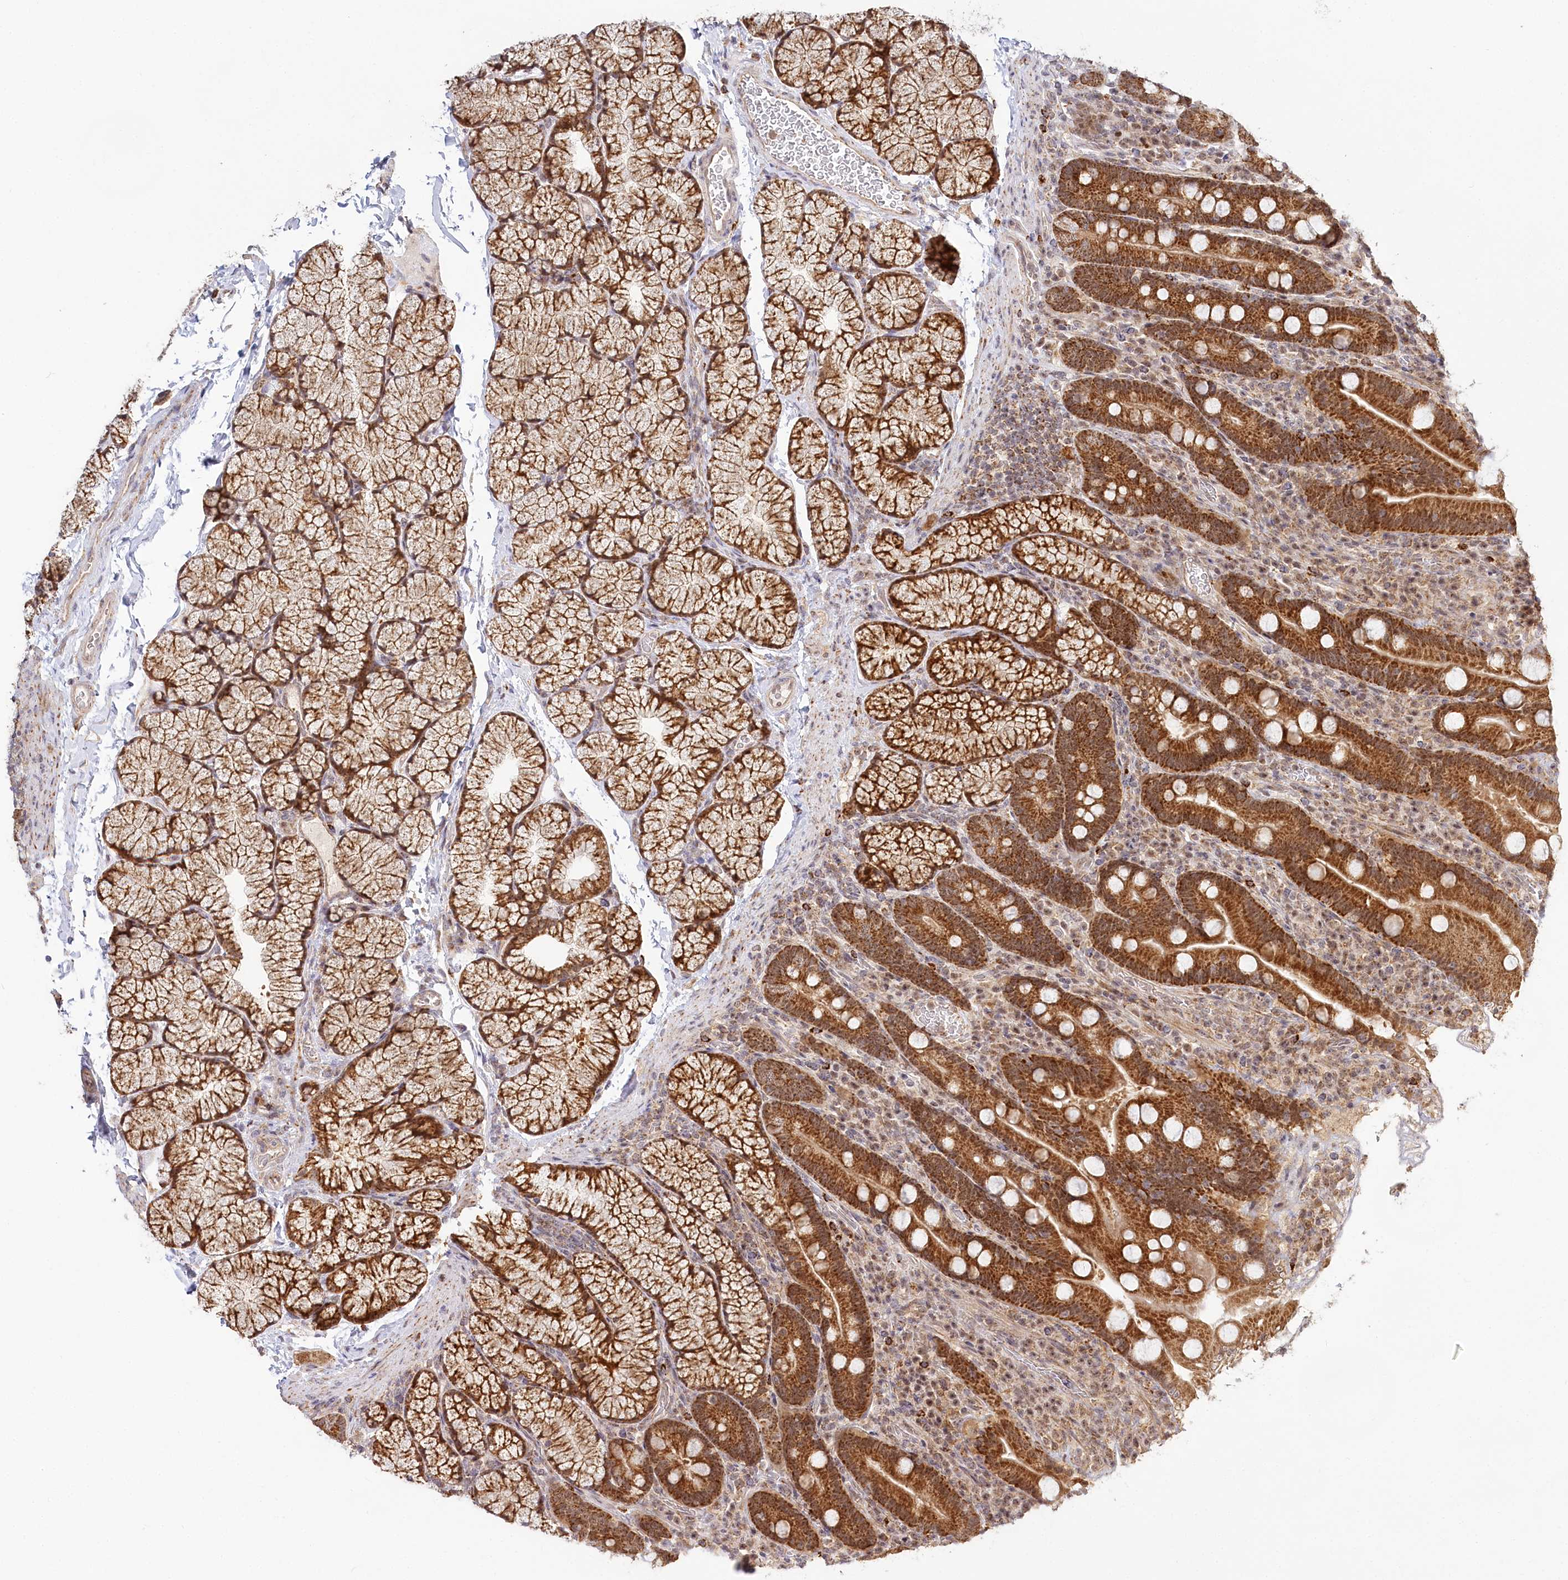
{"staining": {"intensity": "strong", "quantity": ">75%", "location": "cytoplasmic/membranous"}, "tissue": "duodenum", "cell_type": "Glandular cells", "image_type": "normal", "snomed": [{"axis": "morphology", "description": "Normal tissue, NOS"}, {"axis": "topography", "description": "Duodenum"}], "caption": "The micrograph displays a brown stain indicating the presence of a protein in the cytoplasmic/membranous of glandular cells in duodenum. The staining was performed using DAB to visualize the protein expression in brown, while the nuclei were stained in blue with hematoxylin (Magnification: 20x).", "gene": "RTN4IP1", "patient": {"sex": "male", "age": 35}}